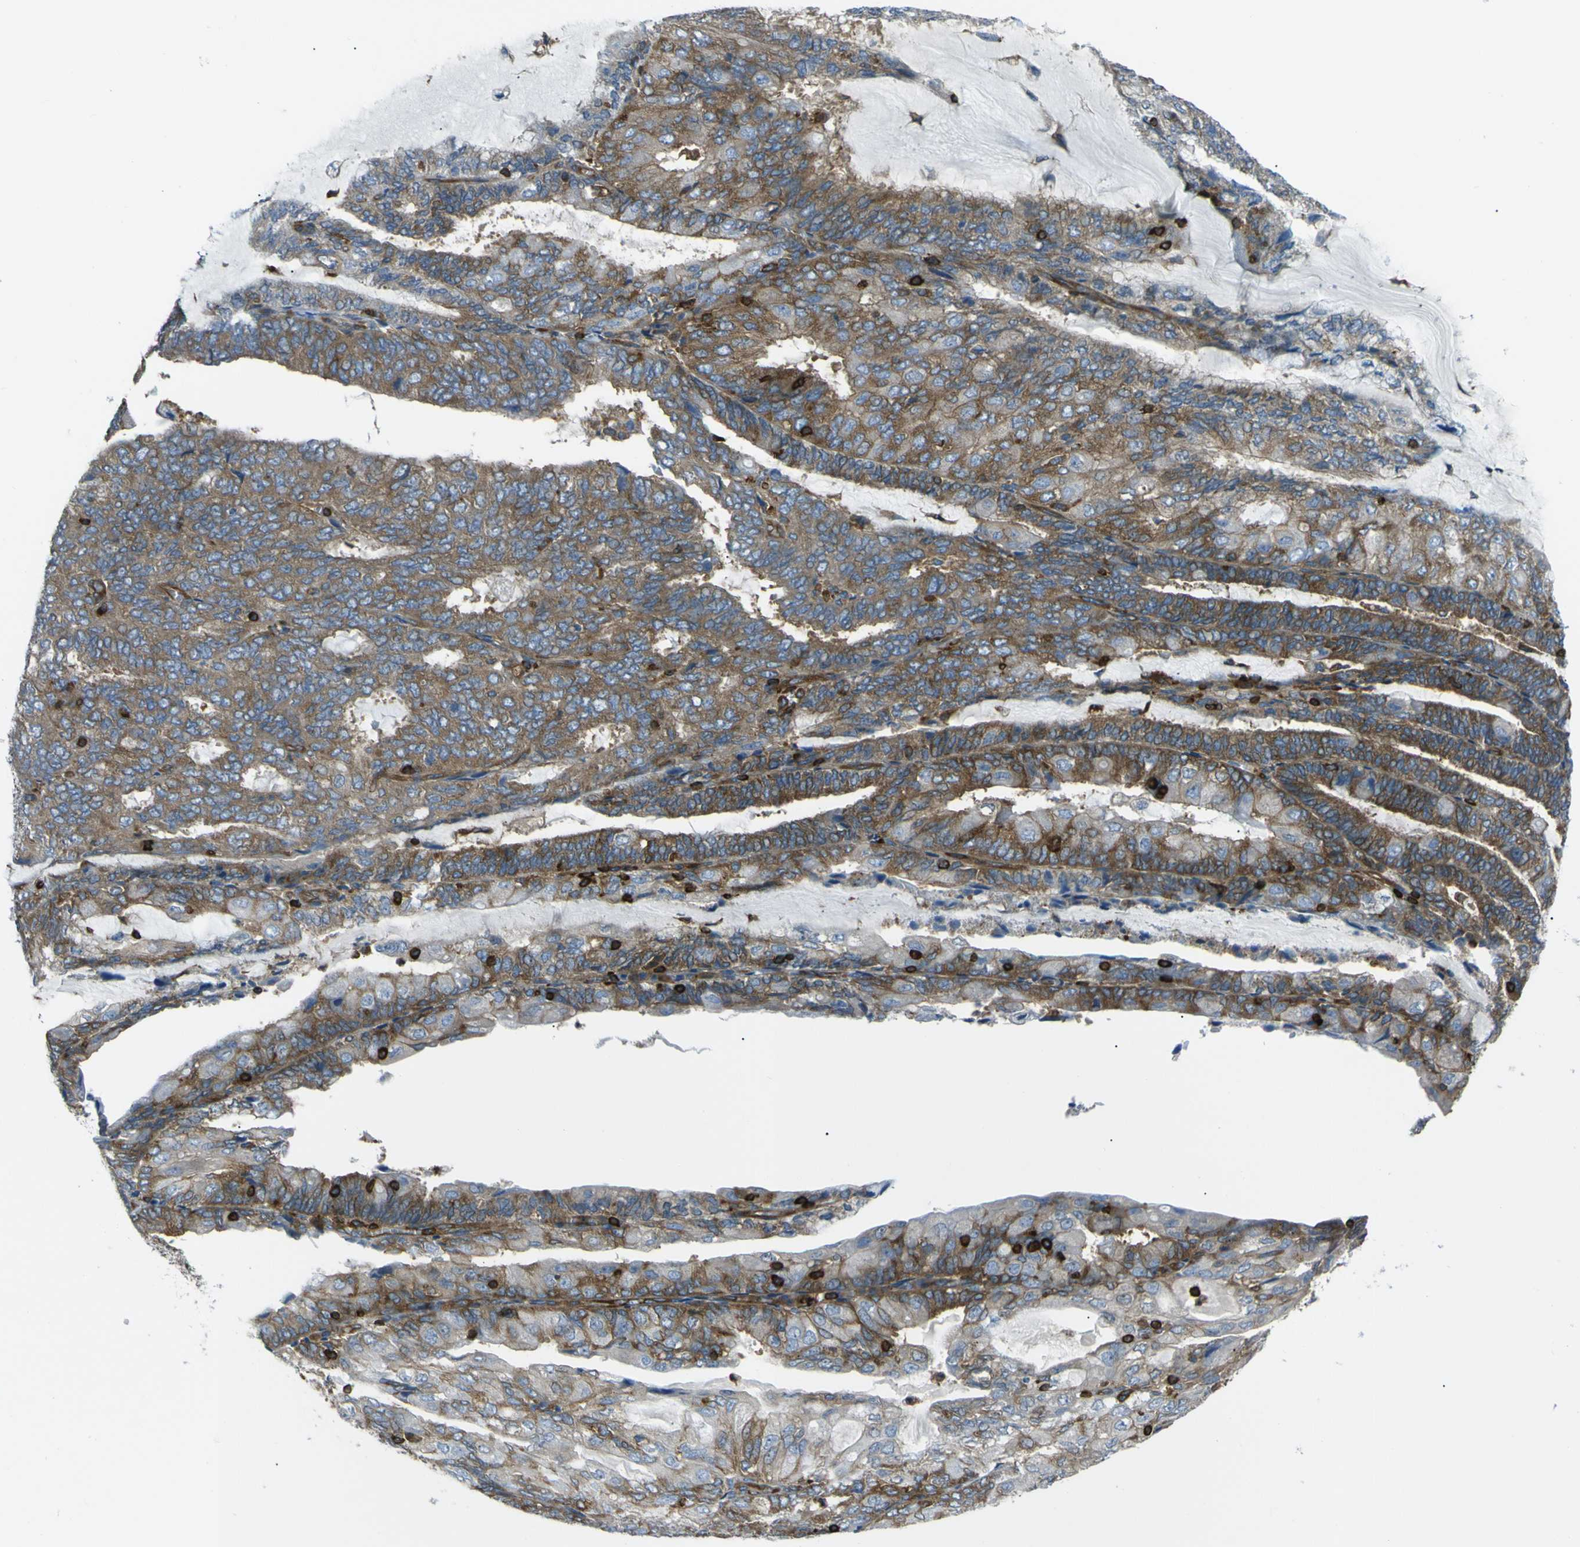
{"staining": {"intensity": "moderate", "quantity": ">75%", "location": "cytoplasmic/membranous"}, "tissue": "endometrial cancer", "cell_type": "Tumor cells", "image_type": "cancer", "snomed": [{"axis": "morphology", "description": "Adenocarcinoma, NOS"}, {"axis": "topography", "description": "Endometrium"}], "caption": "Endometrial cancer (adenocarcinoma) stained with immunohistochemistry reveals moderate cytoplasmic/membranous expression in about >75% of tumor cells. The protein of interest is shown in brown color, while the nuclei are stained blue.", "gene": "ARHGEF1", "patient": {"sex": "female", "age": 81}}